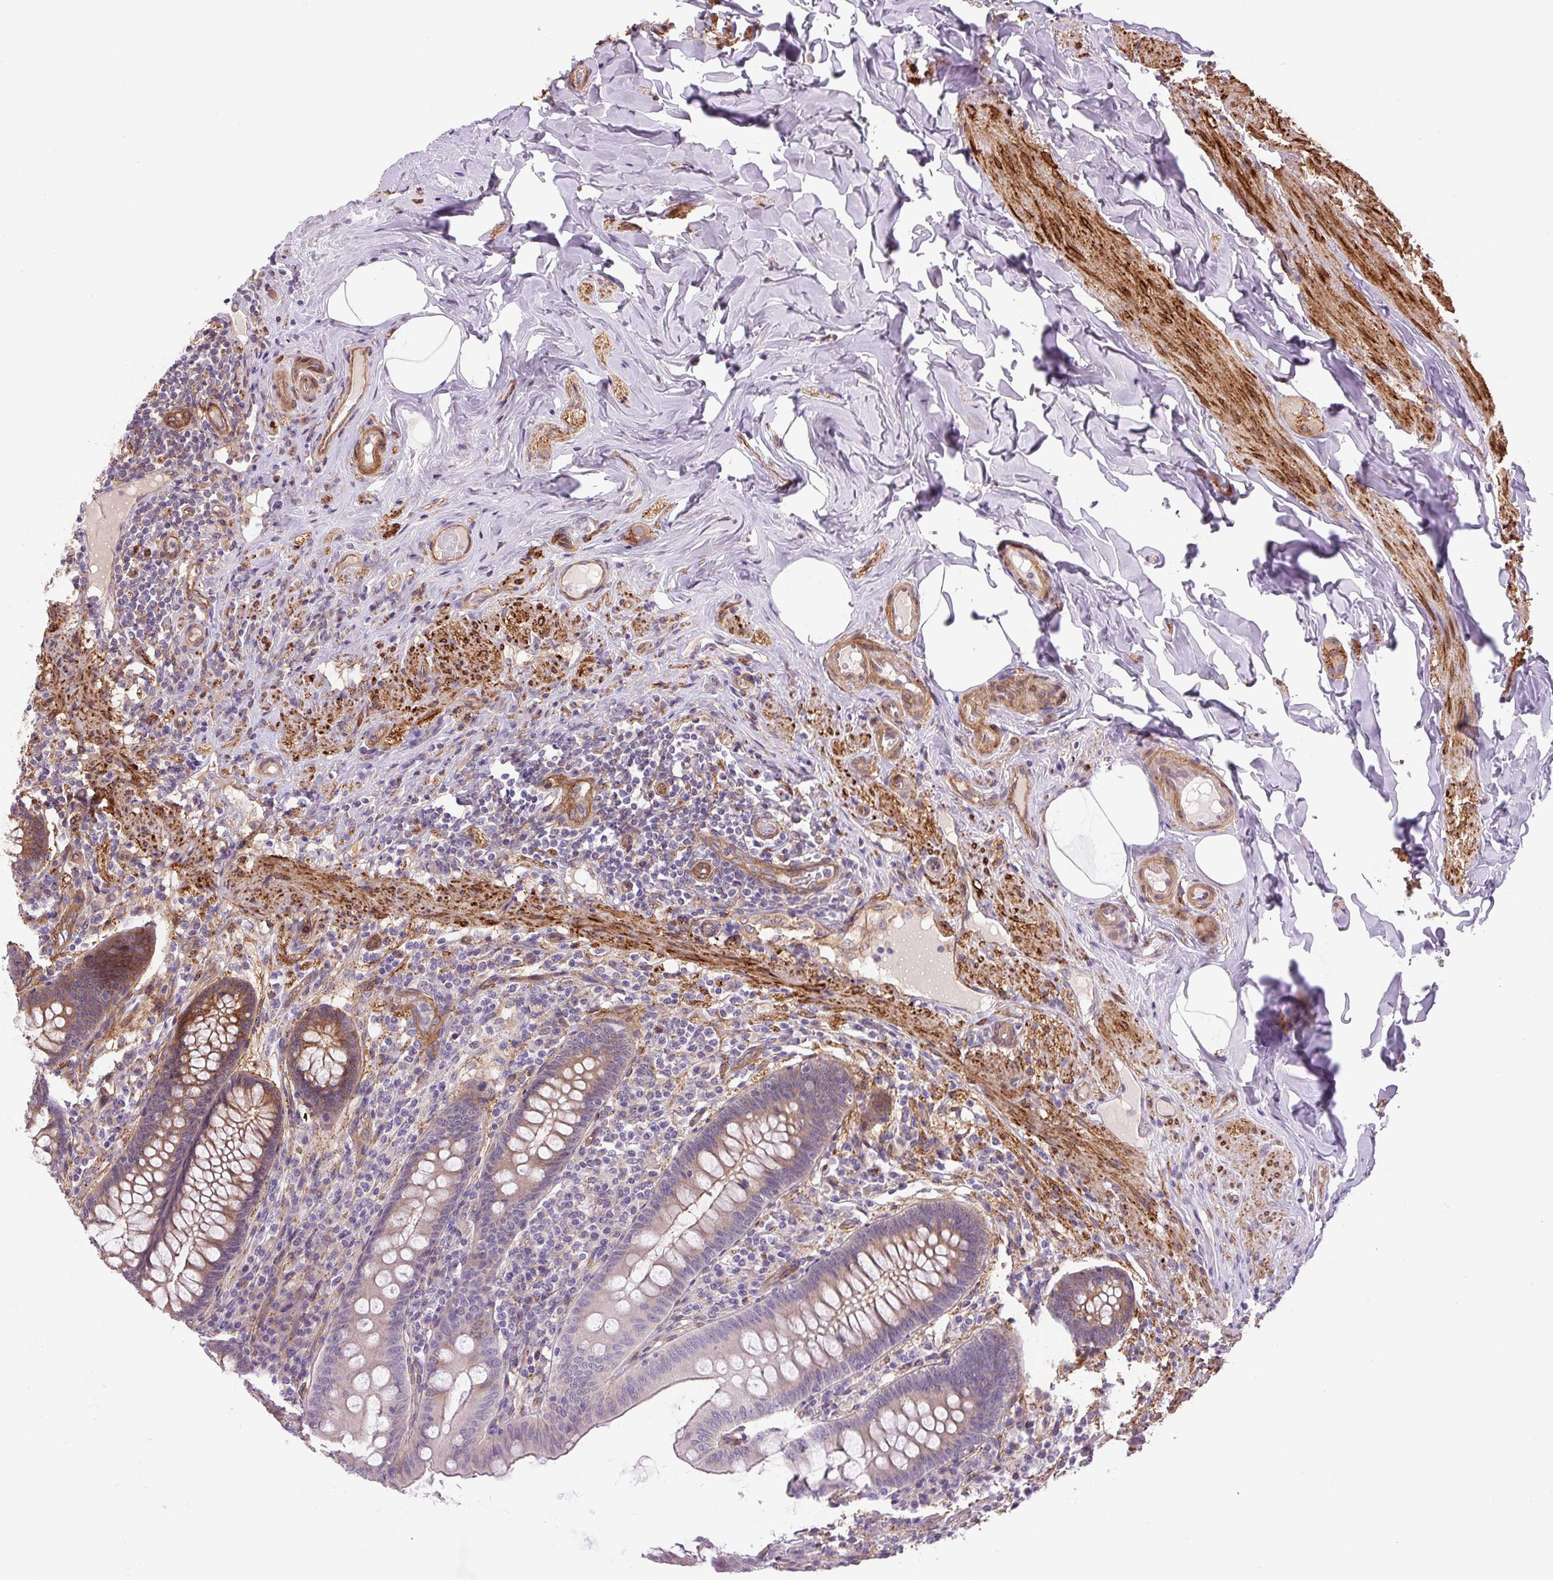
{"staining": {"intensity": "moderate", "quantity": "25%-75%", "location": "cytoplasmic/membranous"}, "tissue": "appendix", "cell_type": "Glandular cells", "image_type": "normal", "snomed": [{"axis": "morphology", "description": "Normal tissue, NOS"}, {"axis": "topography", "description": "Appendix"}], "caption": "A high-resolution image shows IHC staining of normal appendix, which exhibits moderate cytoplasmic/membranous positivity in about 25%-75% of glandular cells.", "gene": "SEPTIN10", "patient": {"sex": "male", "age": 71}}